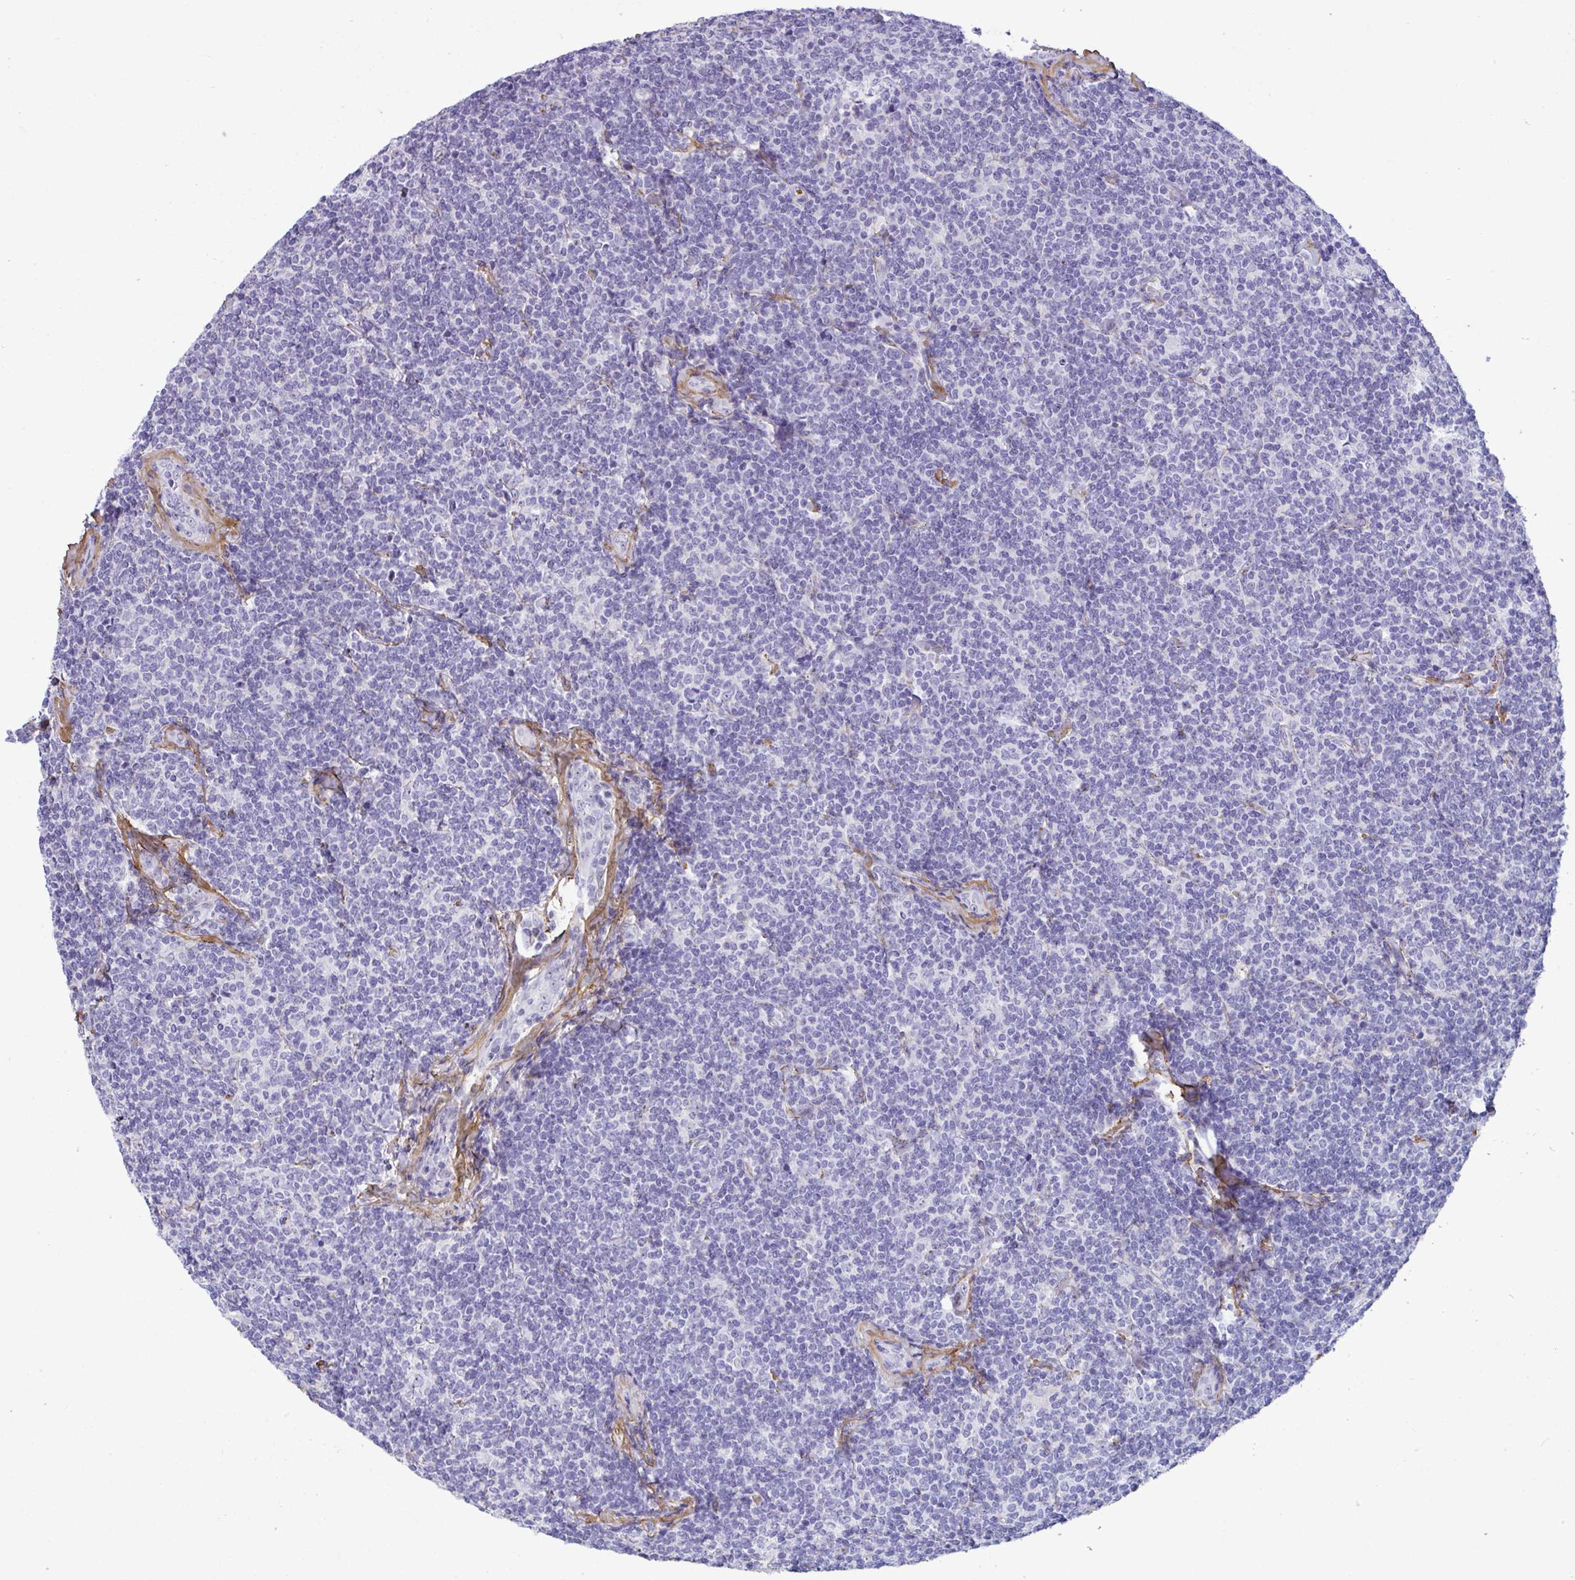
{"staining": {"intensity": "negative", "quantity": "none", "location": "none"}, "tissue": "lymphoma", "cell_type": "Tumor cells", "image_type": "cancer", "snomed": [{"axis": "morphology", "description": "Malignant lymphoma, non-Hodgkin's type, Low grade"}, {"axis": "topography", "description": "Lymph node"}], "caption": "Tumor cells show no significant protein expression in malignant lymphoma, non-Hodgkin's type (low-grade).", "gene": "LHFPL6", "patient": {"sex": "female", "age": 56}}